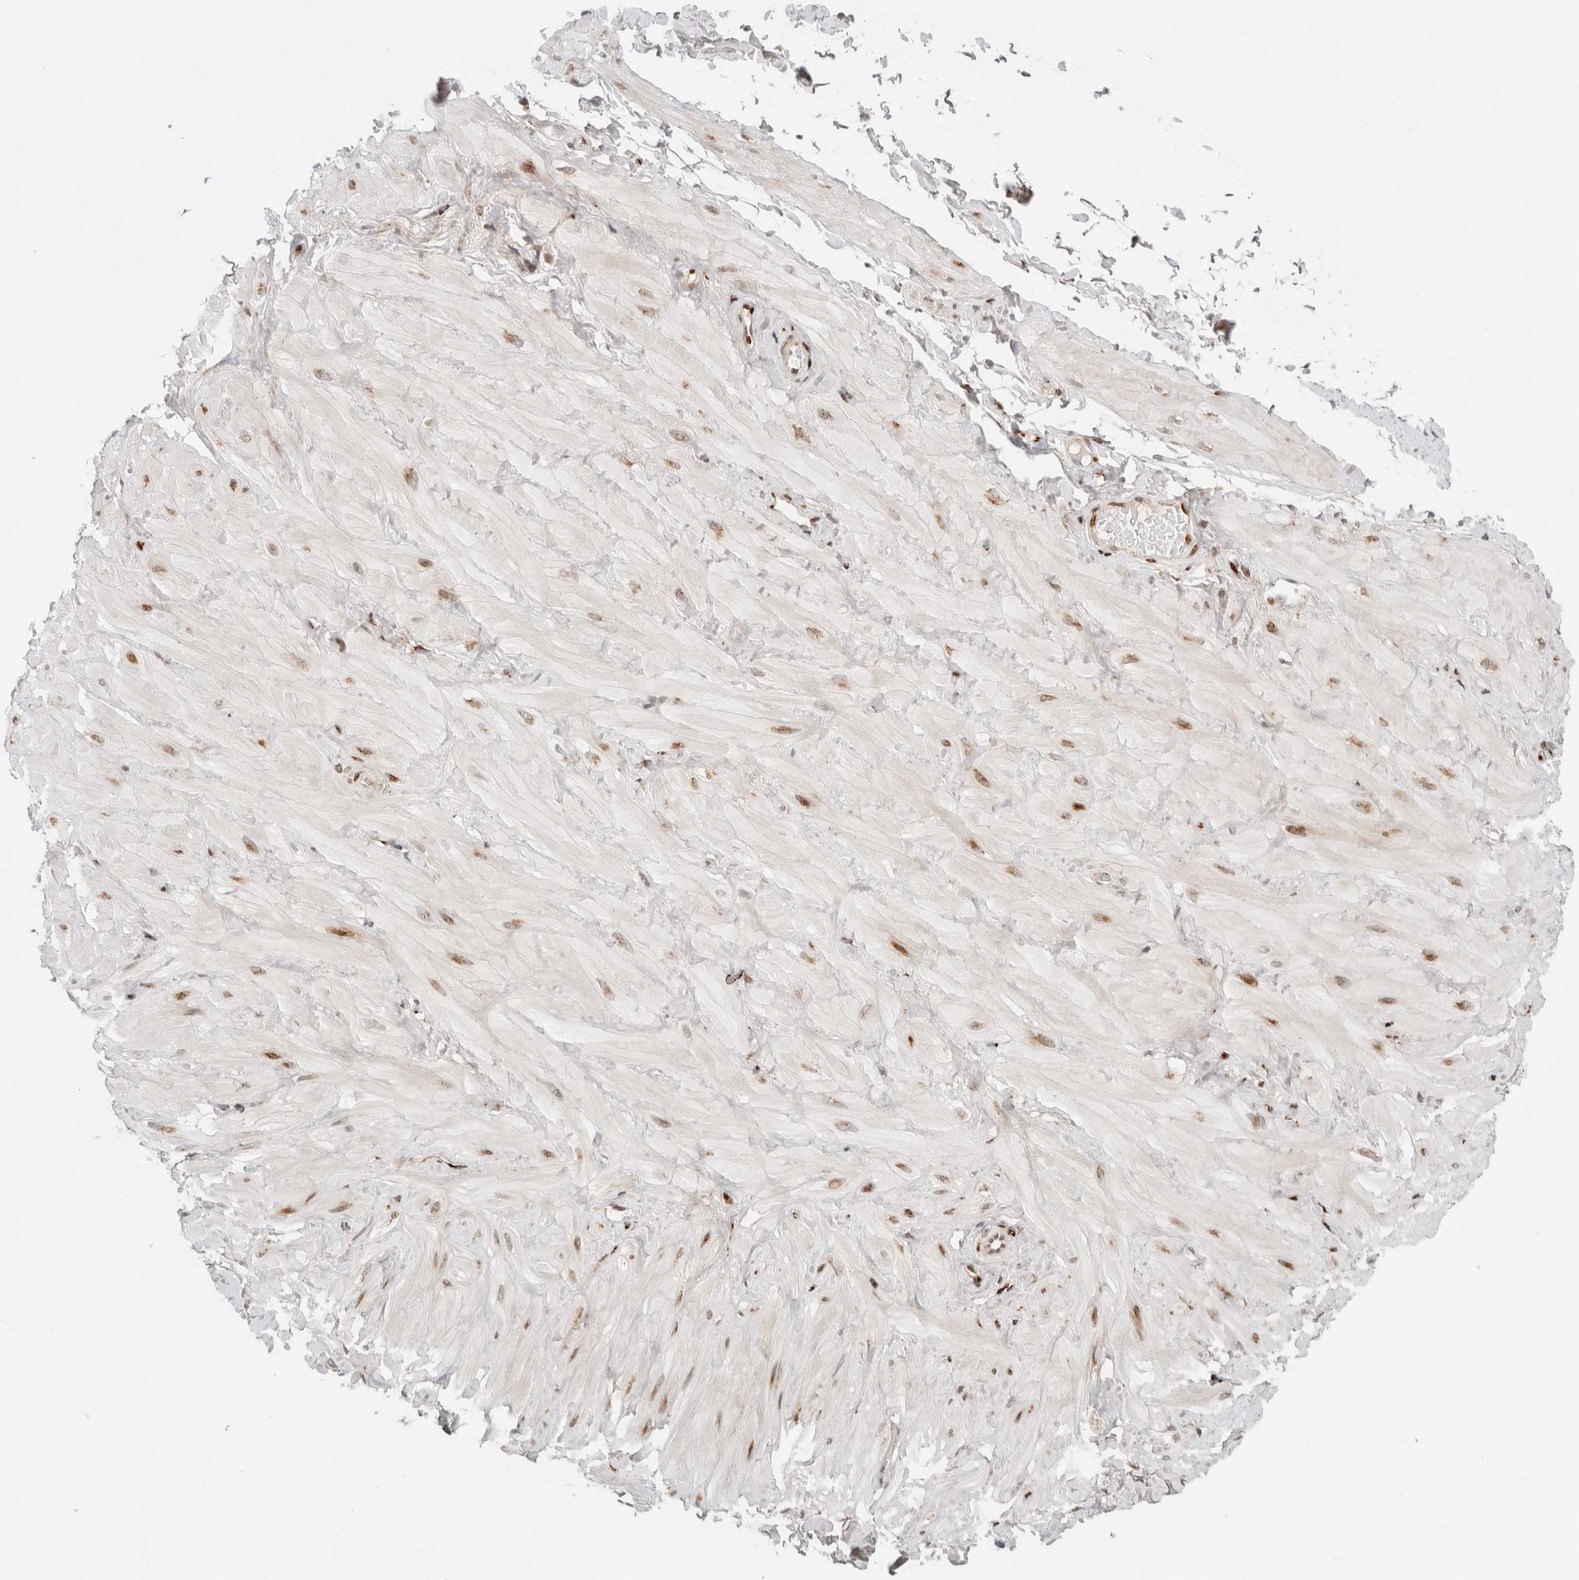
{"staining": {"intensity": "moderate", "quantity": ">75%", "location": "cytoplasmic/membranous"}, "tissue": "adipose tissue", "cell_type": "Adipocytes", "image_type": "normal", "snomed": [{"axis": "morphology", "description": "Normal tissue, NOS"}, {"axis": "topography", "description": "Adipose tissue"}, {"axis": "topography", "description": "Vascular tissue"}, {"axis": "topography", "description": "Peripheral nerve tissue"}], "caption": "Protein analysis of normal adipose tissue demonstrates moderate cytoplasmic/membranous positivity in about >75% of adipocytes.", "gene": "ERI3", "patient": {"sex": "male", "age": 25}}